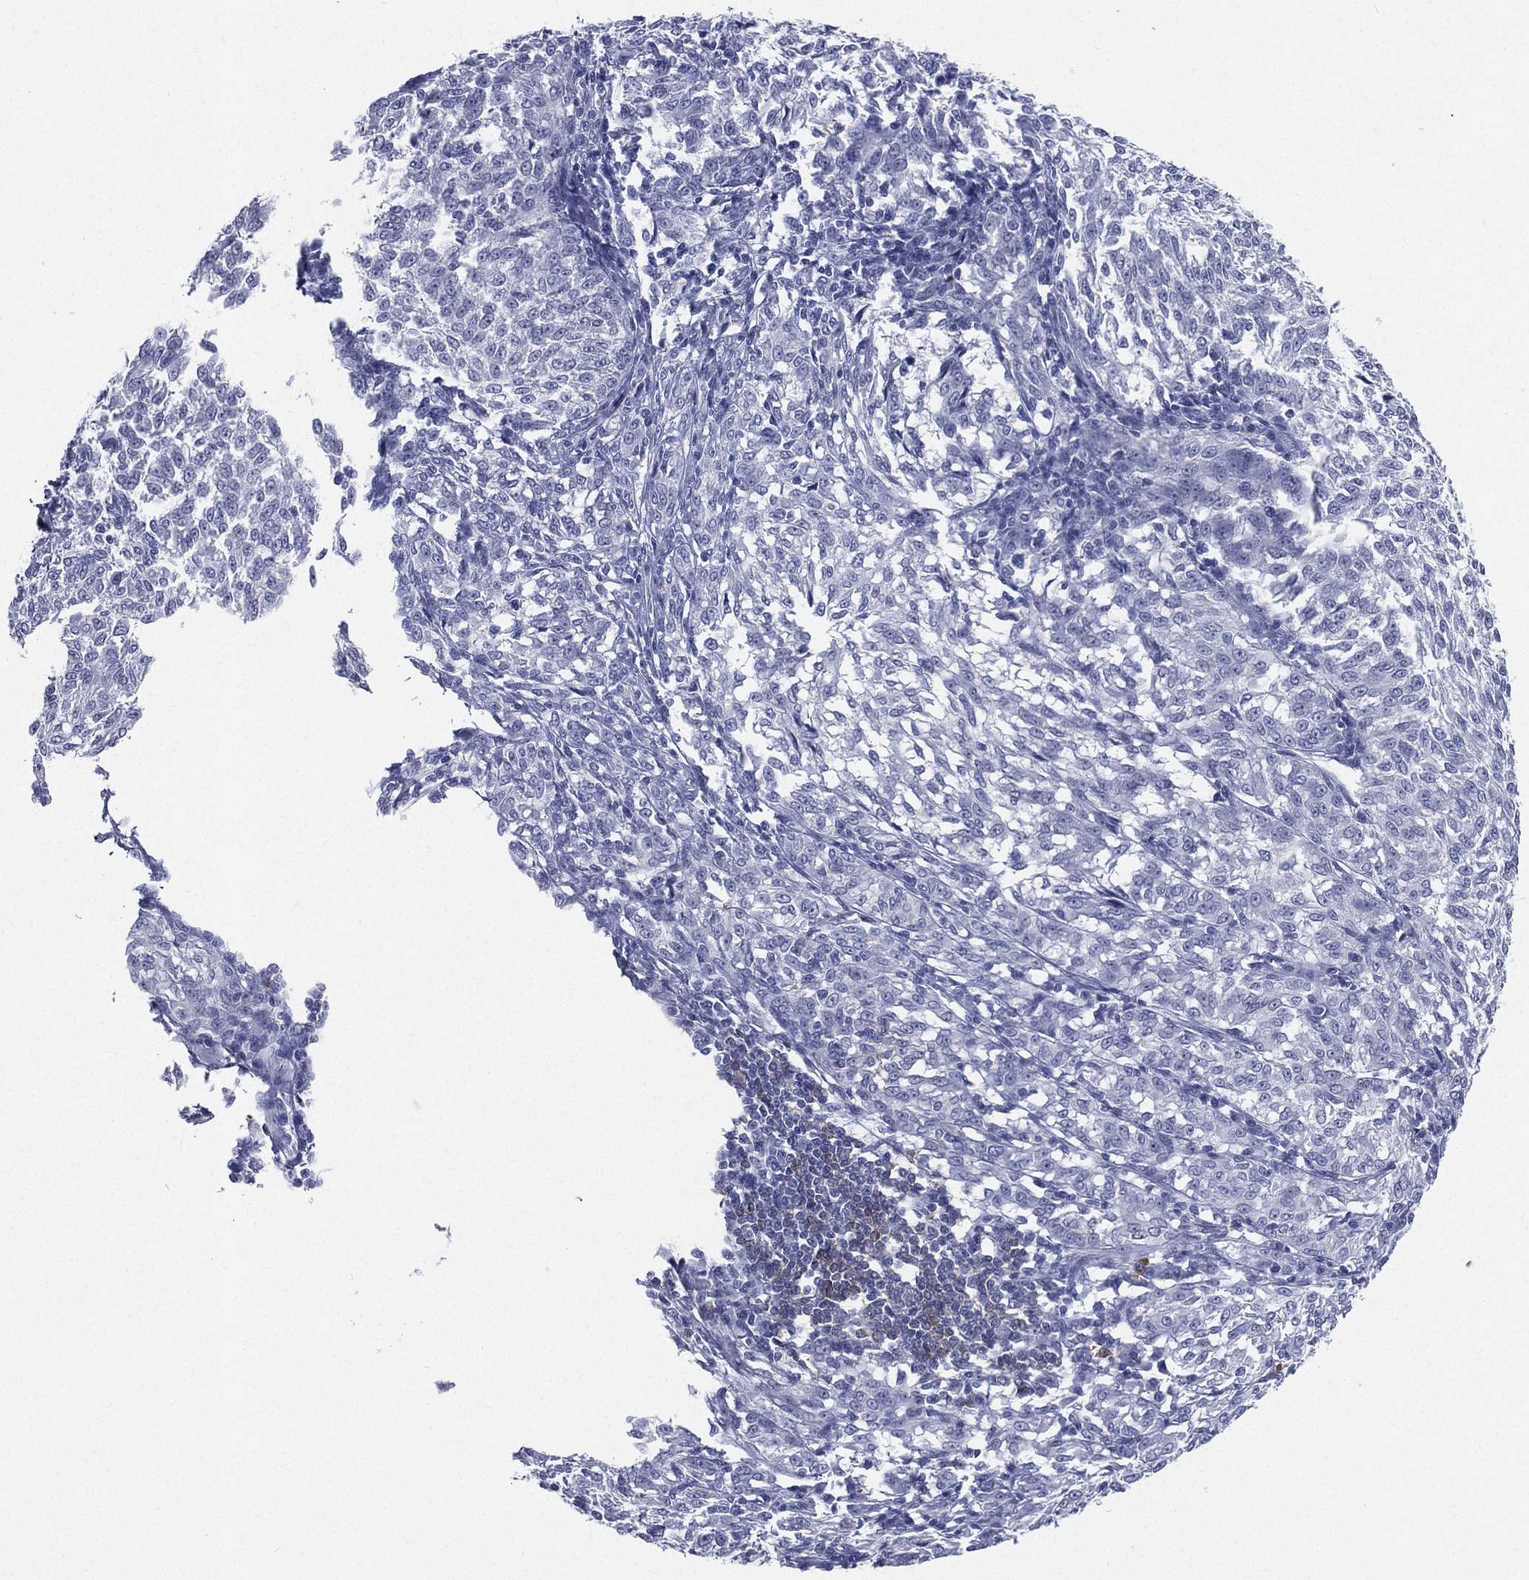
{"staining": {"intensity": "negative", "quantity": "none", "location": "none"}, "tissue": "melanoma", "cell_type": "Tumor cells", "image_type": "cancer", "snomed": [{"axis": "morphology", "description": "Malignant melanoma, NOS"}, {"axis": "topography", "description": "Skin"}], "caption": "Tumor cells show no significant protein expression in melanoma. Nuclei are stained in blue.", "gene": "CD22", "patient": {"sex": "female", "age": 72}}